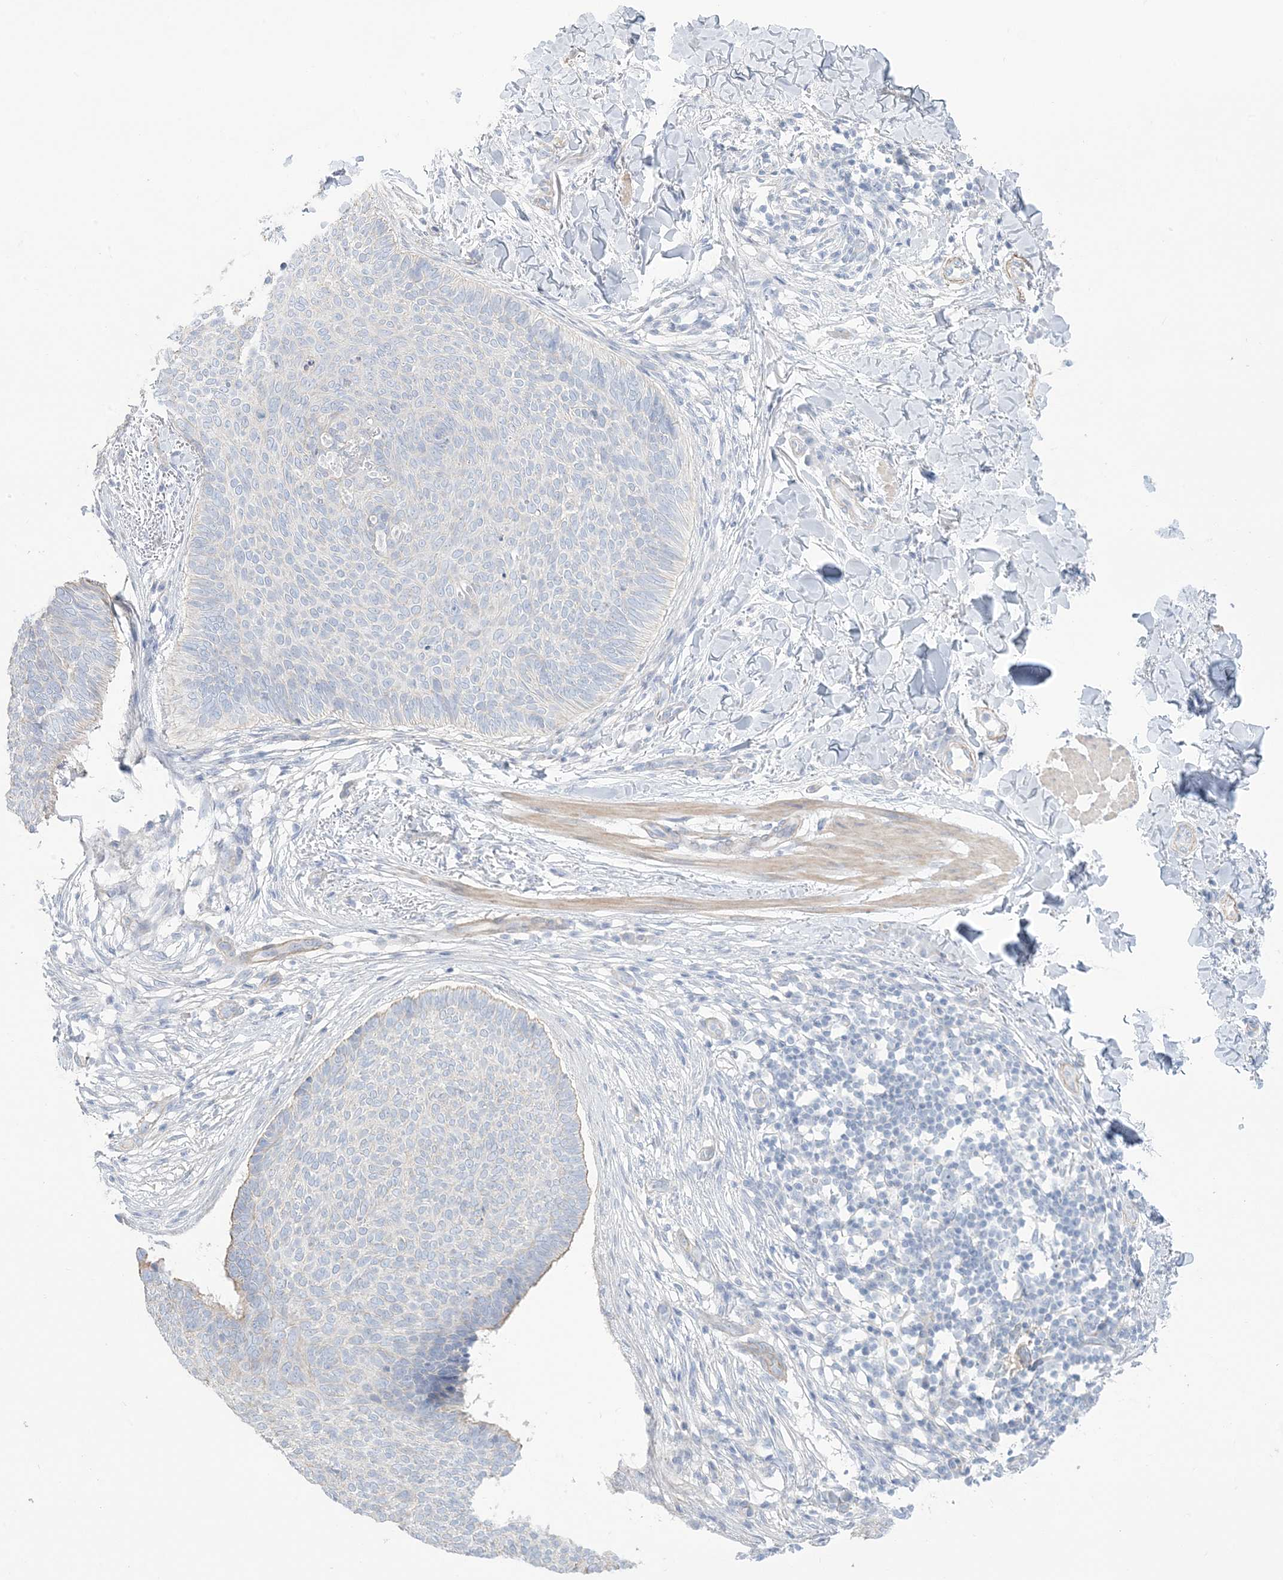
{"staining": {"intensity": "negative", "quantity": "none", "location": "none"}, "tissue": "skin cancer", "cell_type": "Tumor cells", "image_type": "cancer", "snomed": [{"axis": "morphology", "description": "Normal tissue, NOS"}, {"axis": "morphology", "description": "Basal cell carcinoma"}, {"axis": "topography", "description": "Skin"}], "caption": "There is no significant staining in tumor cells of skin cancer (basal cell carcinoma). Brightfield microscopy of immunohistochemistry (IHC) stained with DAB (brown) and hematoxylin (blue), captured at high magnification.", "gene": "AGXT", "patient": {"sex": "male", "age": 50}}